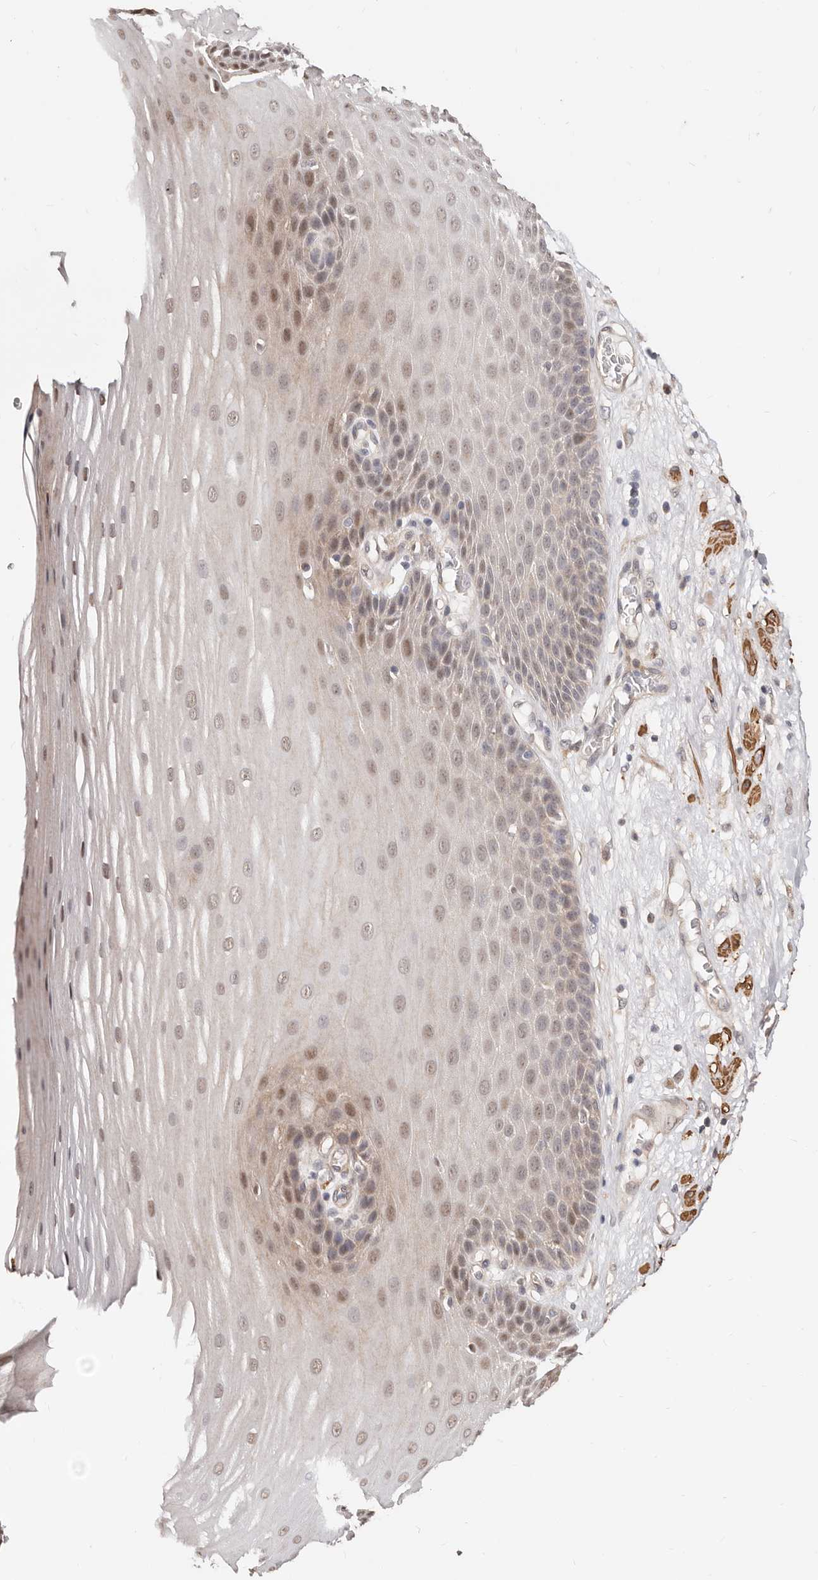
{"staining": {"intensity": "weak", "quantity": "25%-75%", "location": "cytoplasmic/membranous,nuclear"}, "tissue": "esophagus", "cell_type": "Squamous epithelial cells", "image_type": "normal", "snomed": [{"axis": "morphology", "description": "Normal tissue, NOS"}, {"axis": "topography", "description": "Esophagus"}], "caption": "Protein staining exhibits weak cytoplasmic/membranous,nuclear staining in about 25%-75% of squamous epithelial cells in benign esophagus.", "gene": "TRIP13", "patient": {"sex": "male", "age": 62}}